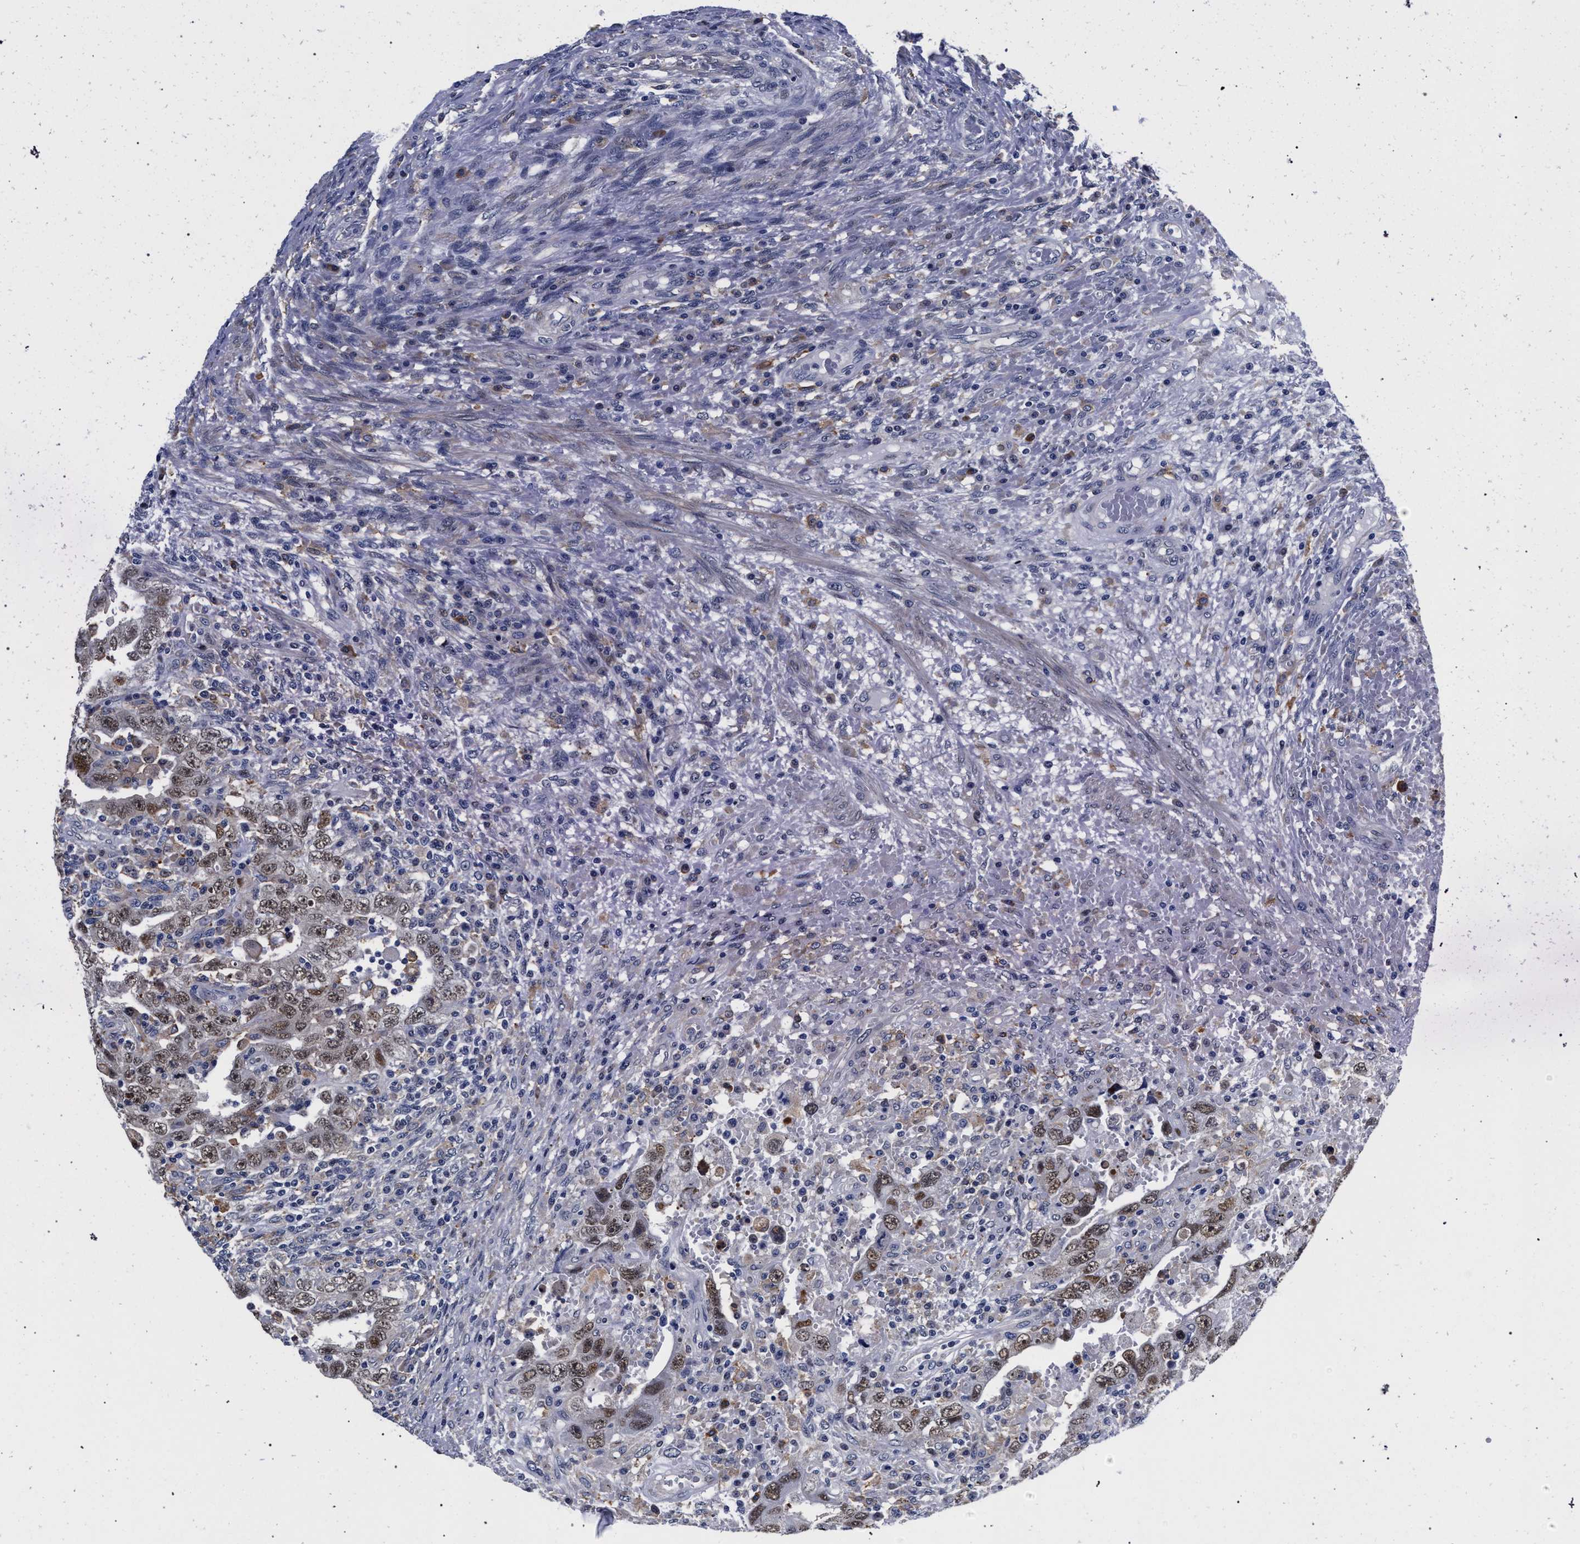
{"staining": {"intensity": "weak", "quantity": ">75%", "location": "nuclear"}, "tissue": "testis cancer", "cell_type": "Tumor cells", "image_type": "cancer", "snomed": [{"axis": "morphology", "description": "Carcinoma, Embryonal, NOS"}, {"axis": "topography", "description": "Testis"}], "caption": "Human embryonal carcinoma (testis) stained for a protein (brown) displays weak nuclear positive staining in approximately >75% of tumor cells.", "gene": "ZNF462", "patient": {"sex": "male", "age": 26}}